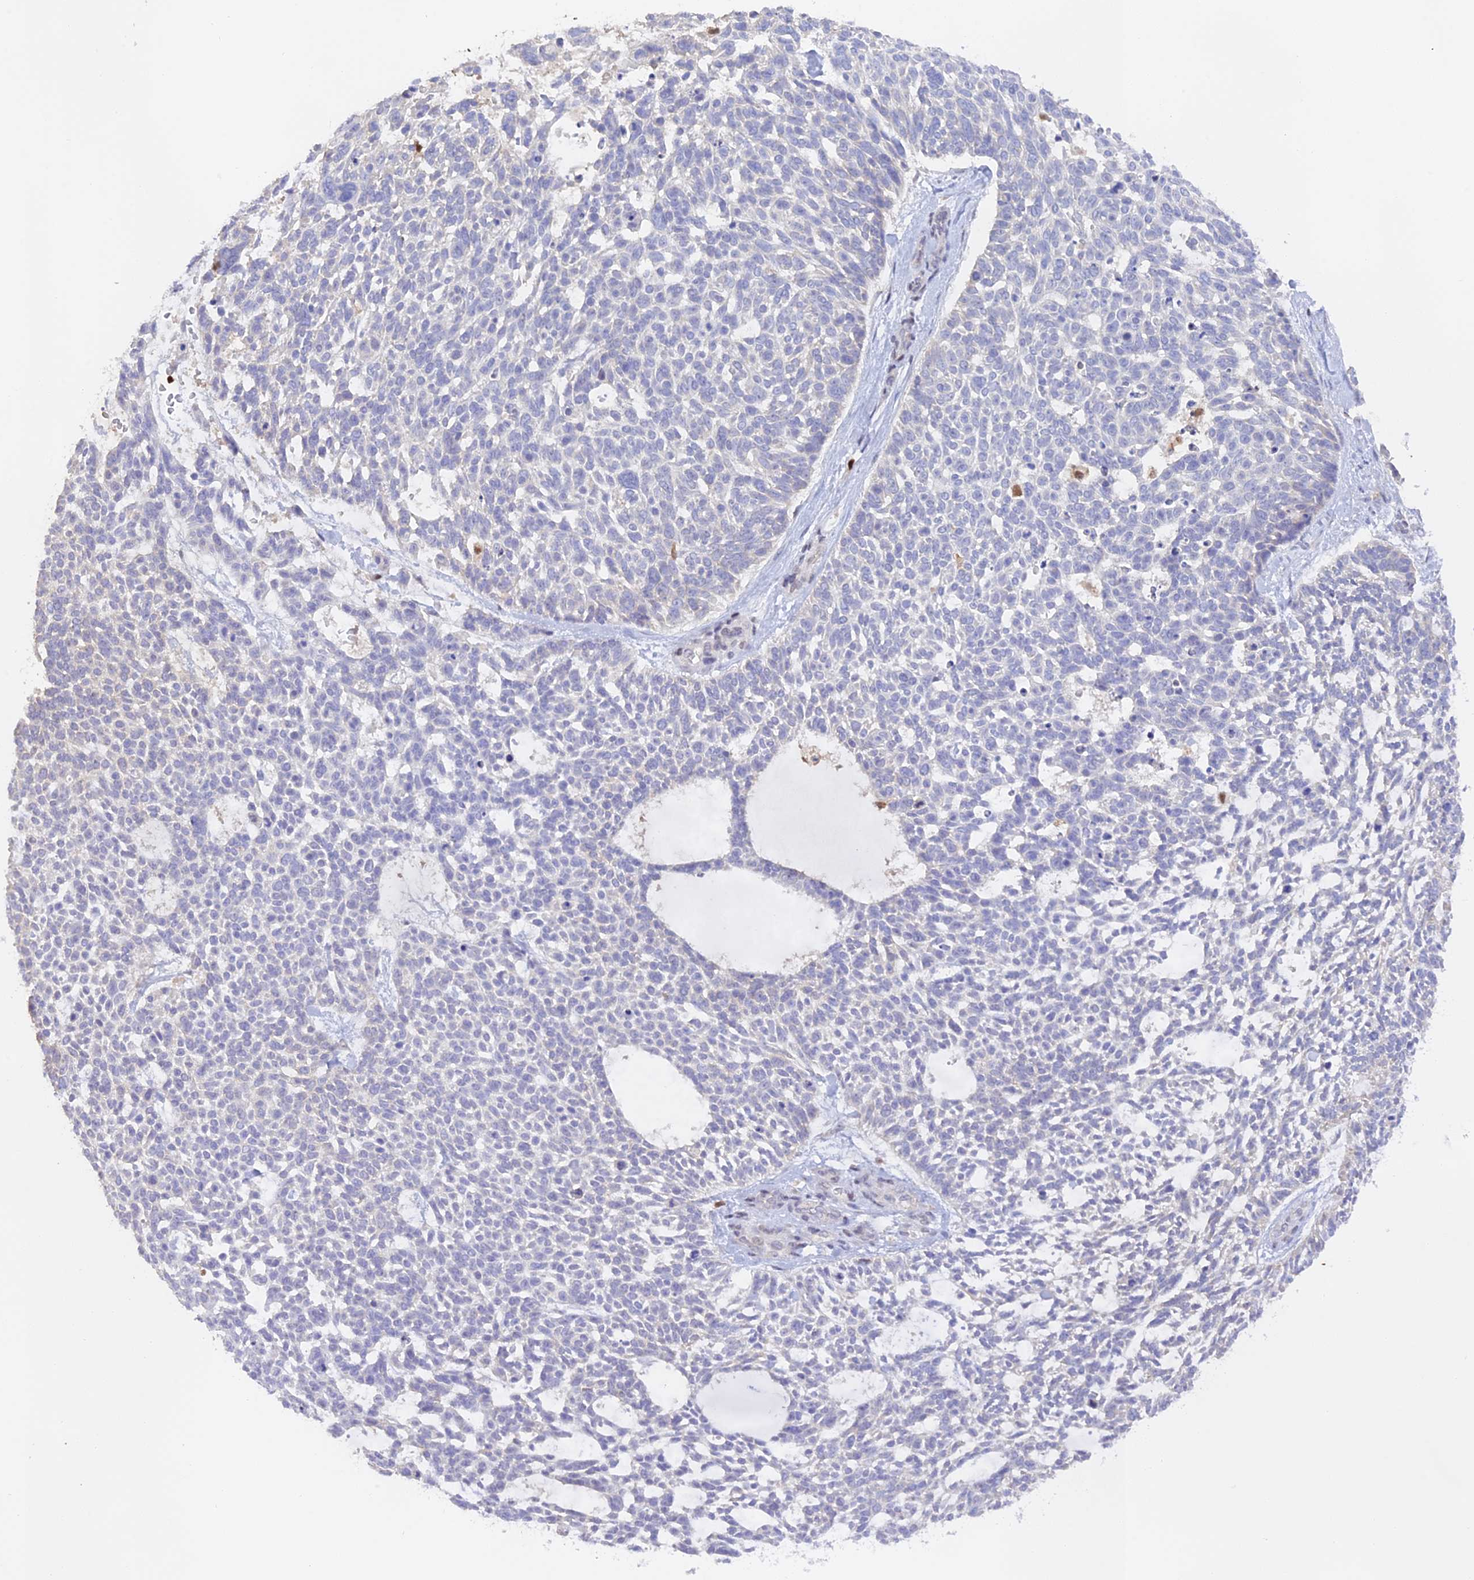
{"staining": {"intensity": "negative", "quantity": "none", "location": "none"}, "tissue": "skin cancer", "cell_type": "Tumor cells", "image_type": "cancer", "snomed": [{"axis": "morphology", "description": "Basal cell carcinoma"}, {"axis": "topography", "description": "Skin"}], "caption": "There is no significant expression in tumor cells of skin cancer (basal cell carcinoma).", "gene": "DENND1C", "patient": {"sex": "male", "age": 88}}